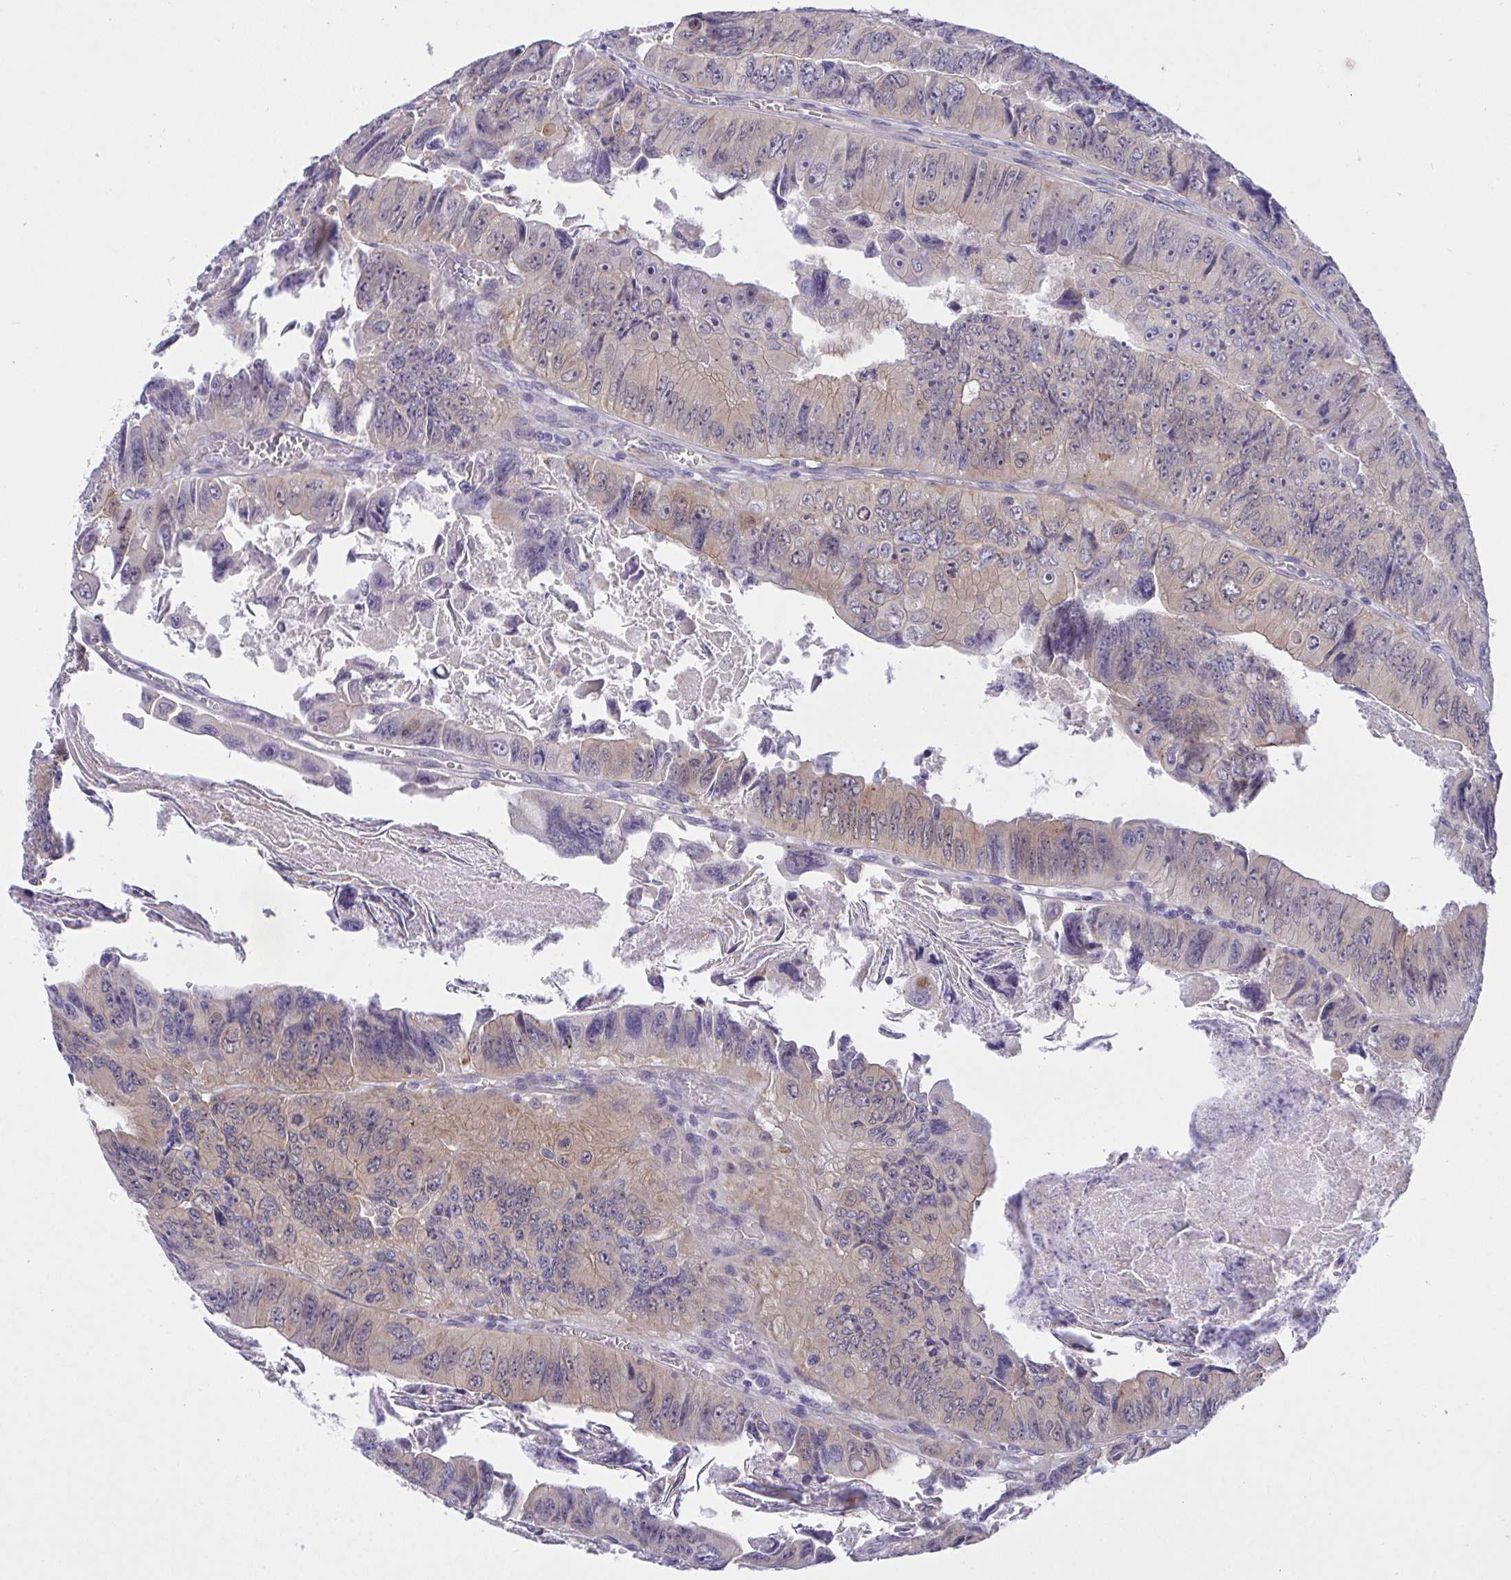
{"staining": {"intensity": "weak", "quantity": "25%-75%", "location": "cytoplasmic/membranous"}, "tissue": "colorectal cancer", "cell_type": "Tumor cells", "image_type": "cancer", "snomed": [{"axis": "morphology", "description": "Adenocarcinoma, NOS"}, {"axis": "topography", "description": "Colon"}], "caption": "Brown immunohistochemical staining in colorectal cancer reveals weak cytoplasmic/membranous staining in about 25%-75% of tumor cells.", "gene": "HOXD12", "patient": {"sex": "female", "age": 84}}